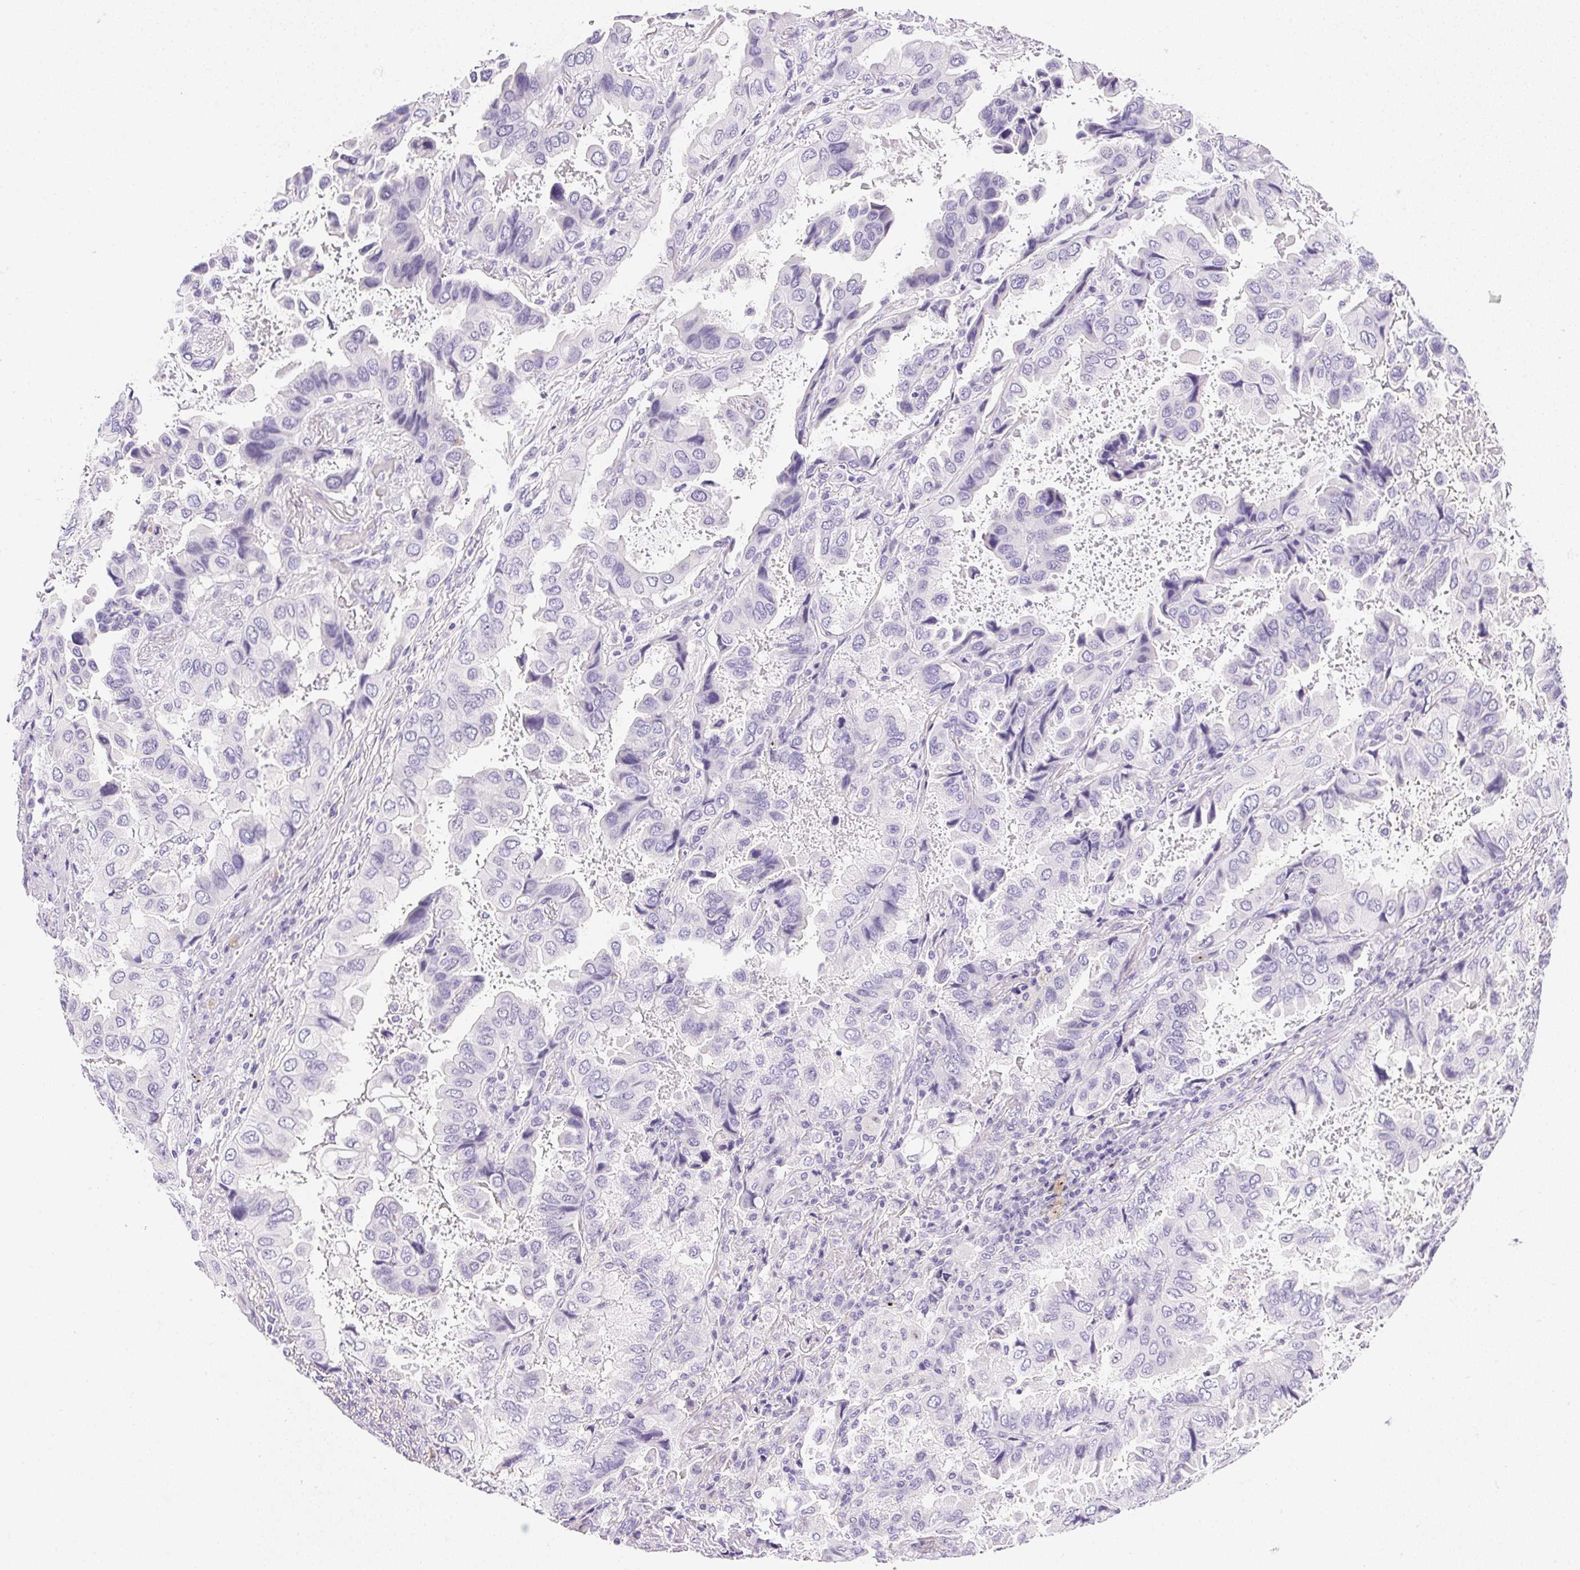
{"staining": {"intensity": "negative", "quantity": "none", "location": "none"}, "tissue": "lung cancer", "cell_type": "Tumor cells", "image_type": "cancer", "snomed": [{"axis": "morphology", "description": "Aneuploidy"}, {"axis": "morphology", "description": "Adenocarcinoma, NOS"}, {"axis": "morphology", "description": "Adenocarcinoma, metastatic, NOS"}, {"axis": "topography", "description": "Lymph node"}, {"axis": "topography", "description": "Lung"}], "caption": "Immunohistochemistry image of human adenocarcinoma (lung) stained for a protein (brown), which demonstrates no positivity in tumor cells.", "gene": "ATP6V0A4", "patient": {"sex": "female", "age": 48}}